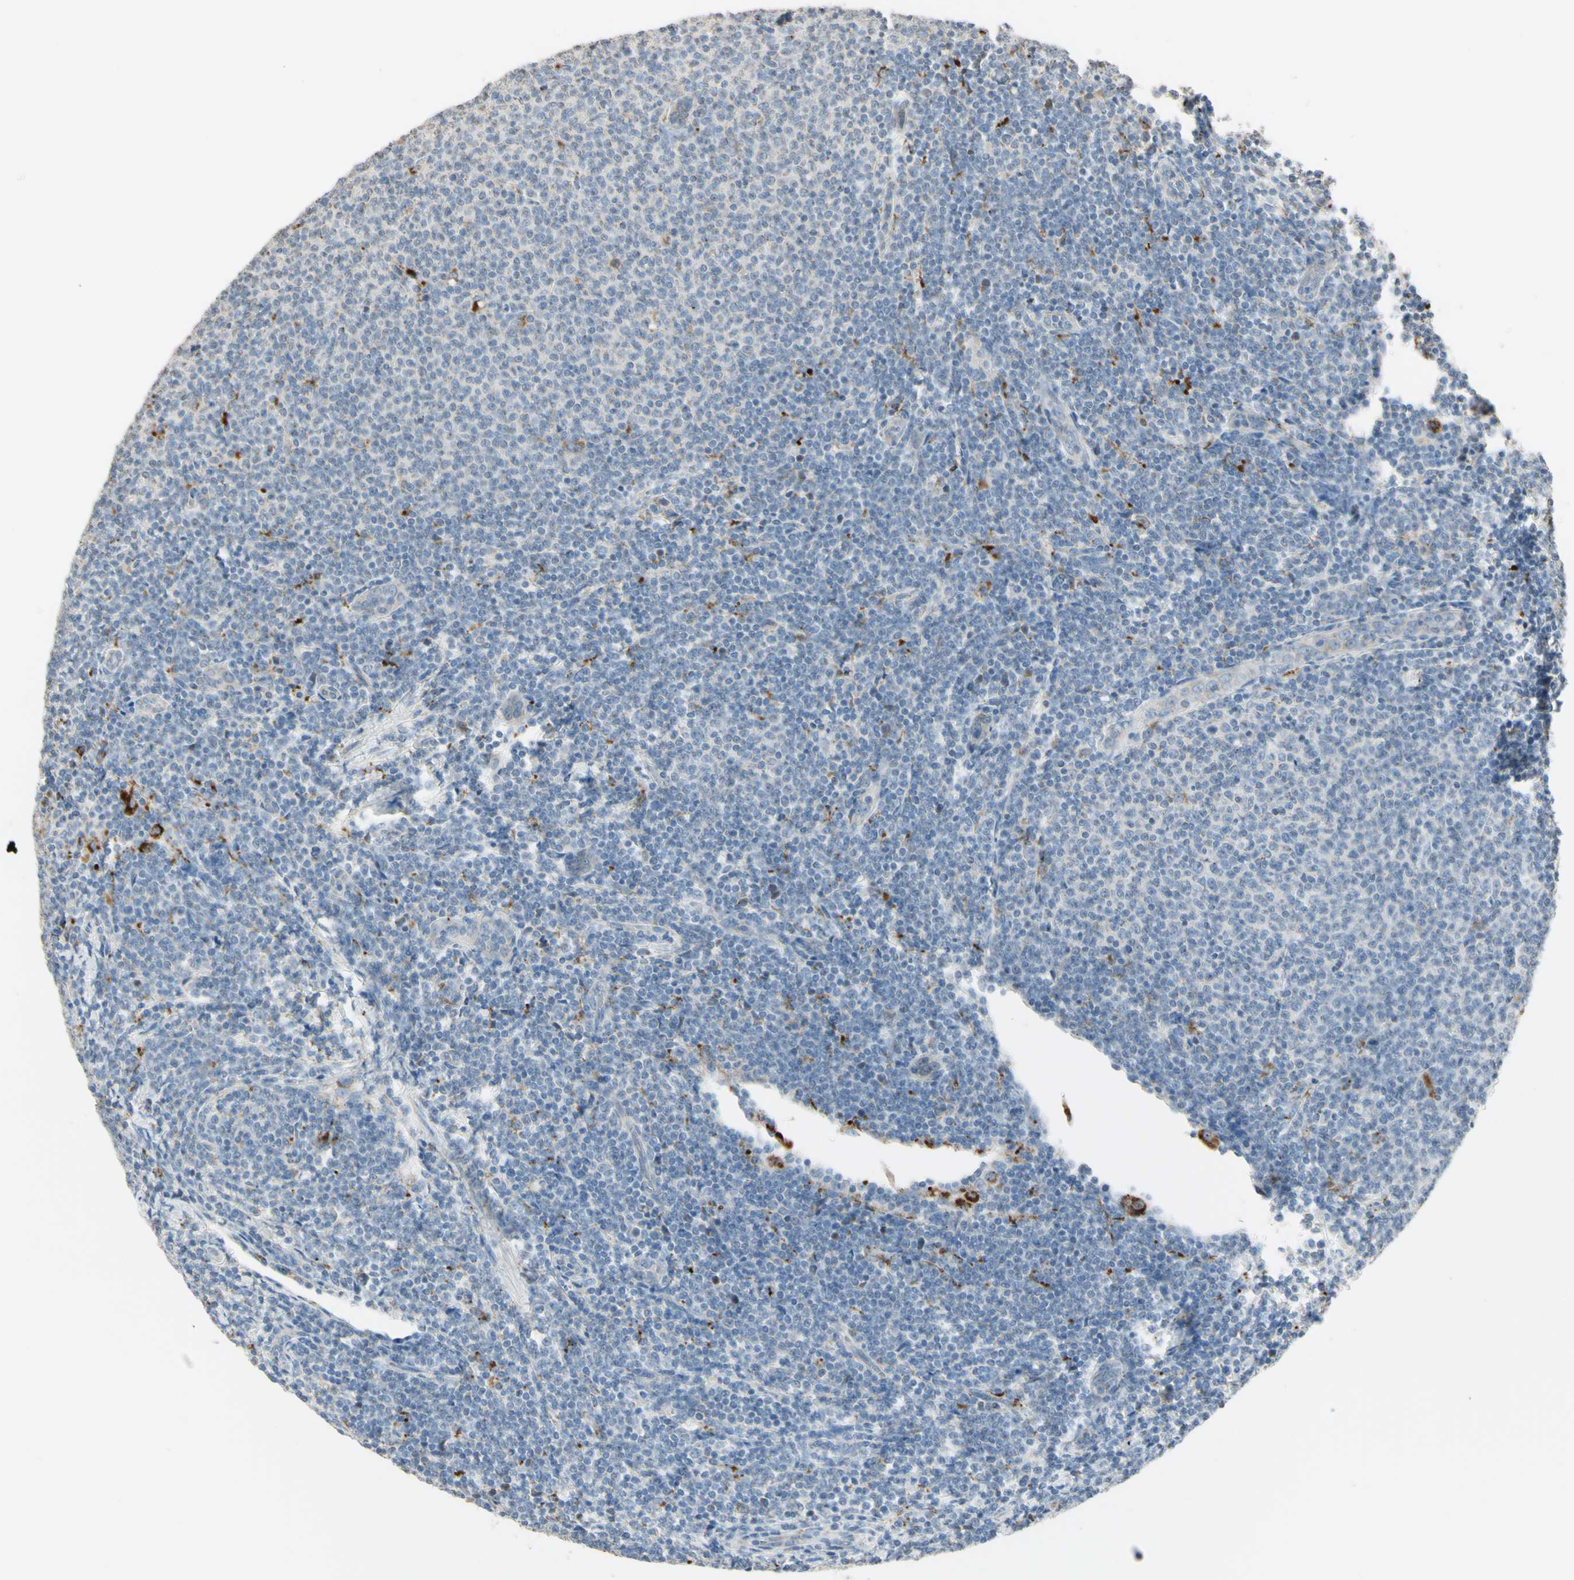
{"staining": {"intensity": "negative", "quantity": "none", "location": "none"}, "tissue": "lymphoma", "cell_type": "Tumor cells", "image_type": "cancer", "snomed": [{"axis": "morphology", "description": "Malignant lymphoma, non-Hodgkin's type, Low grade"}, {"axis": "topography", "description": "Lymph node"}], "caption": "Tumor cells show no significant protein positivity in malignant lymphoma, non-Hodgkin's type (low-grade). (Brightfield microscopy of DAB (3,3'-diaminobenzidine) immunohistochemistry at high magnification).", "gene": "ANGPTL1", "patient": {"sex": "male", "age": 66}}